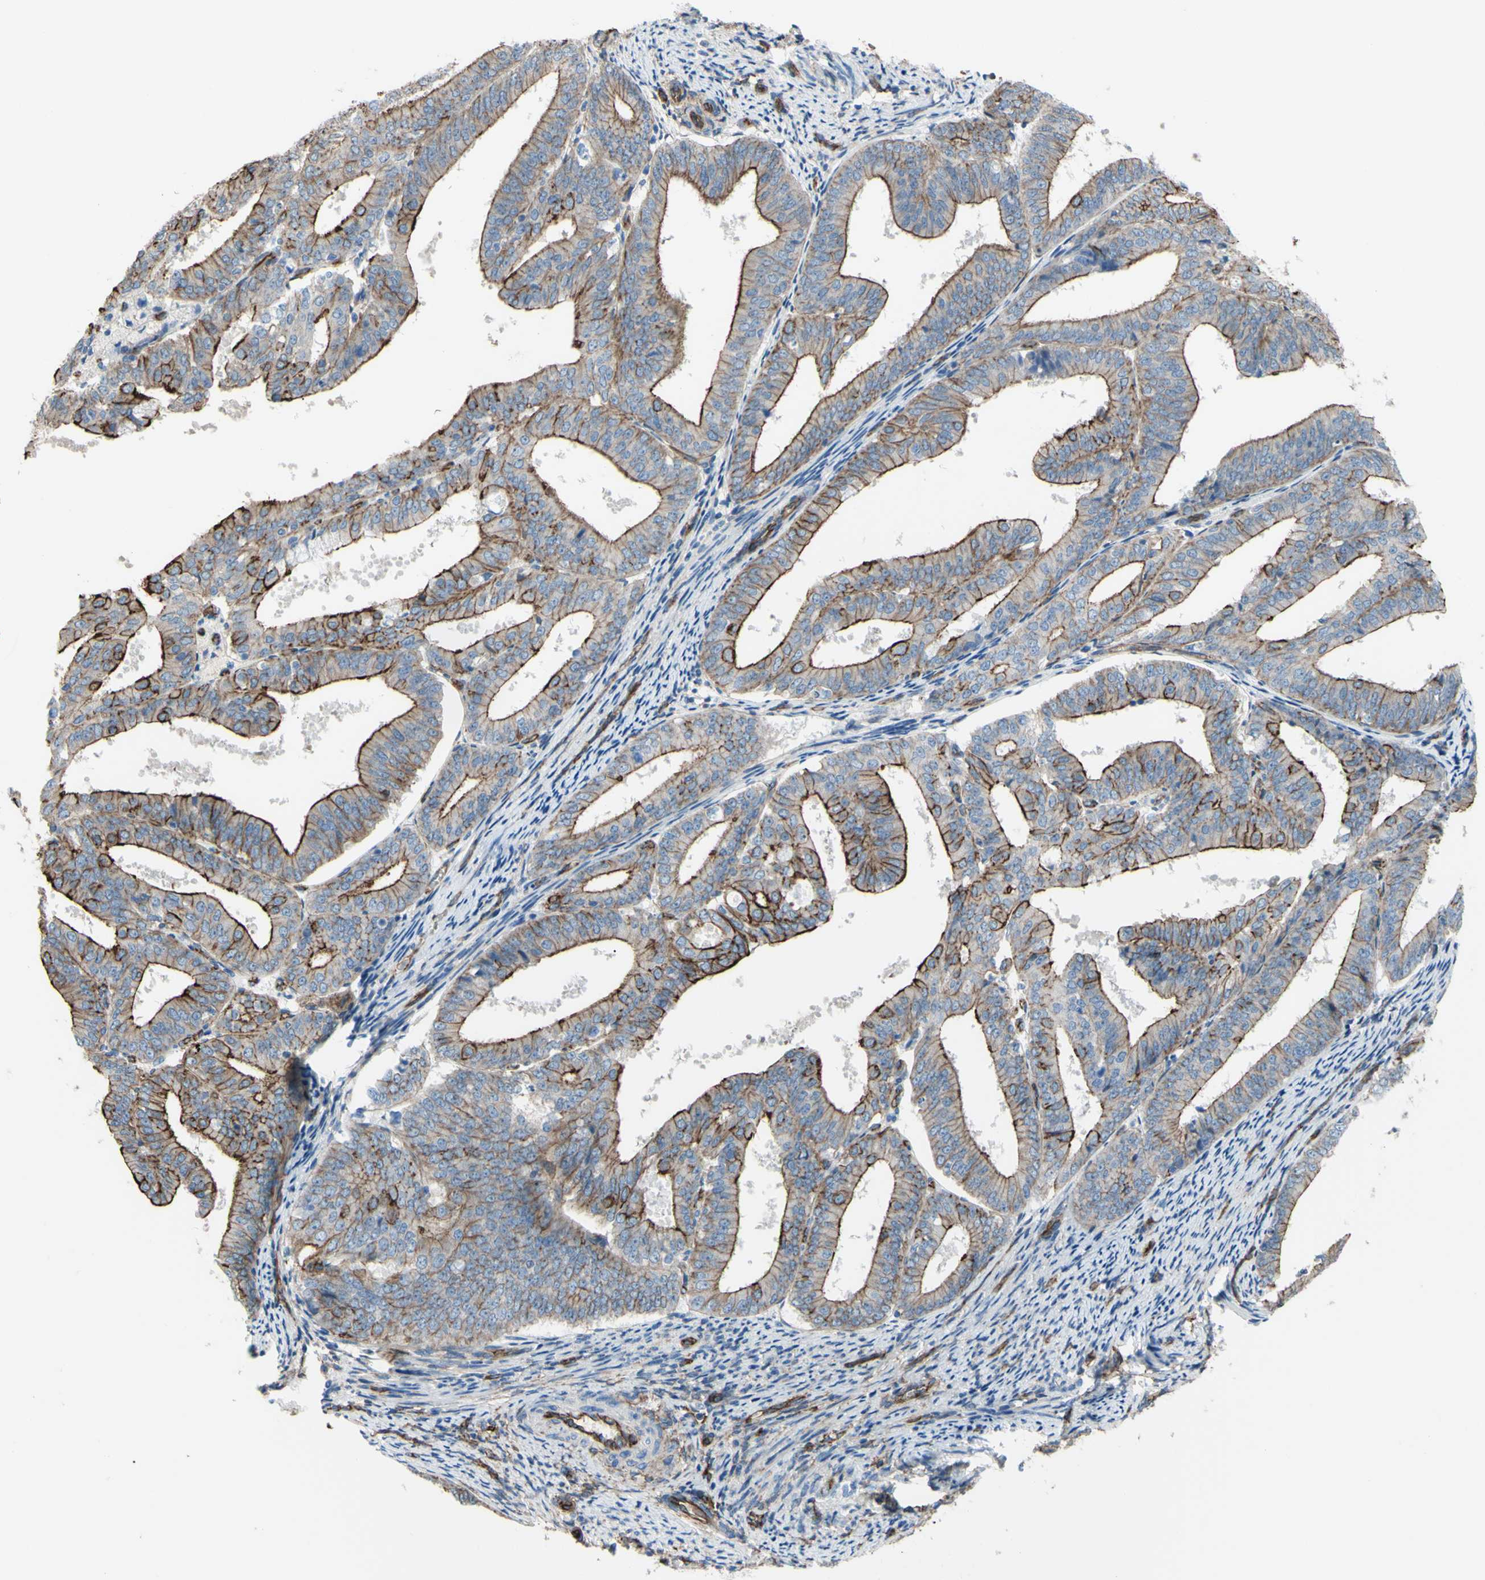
{"staining": {"intensity": "moderate", "quantity": ">75%", "location": "cytoplasmic/membranous"}, "tissue": "endometrial cancer", "cell_type": "Tumor cells", "image_type": "cancer", "snomed": [{"axis": "morphology", "description": "Adenocarcinoma, NOS"}, {"axis": "topography", "description": "Endometrium"}], "caption": "Immunohistochemistry (DAB (3,3'-diaminobenzidine)) staining of endometrial adenocarcinoma exhibits moderate cytoplasmic/membranous protein positivity in approximately >75% of tumor cells.", "gene": "TPBG", "patient": {"sex": "female", "age": 63}}